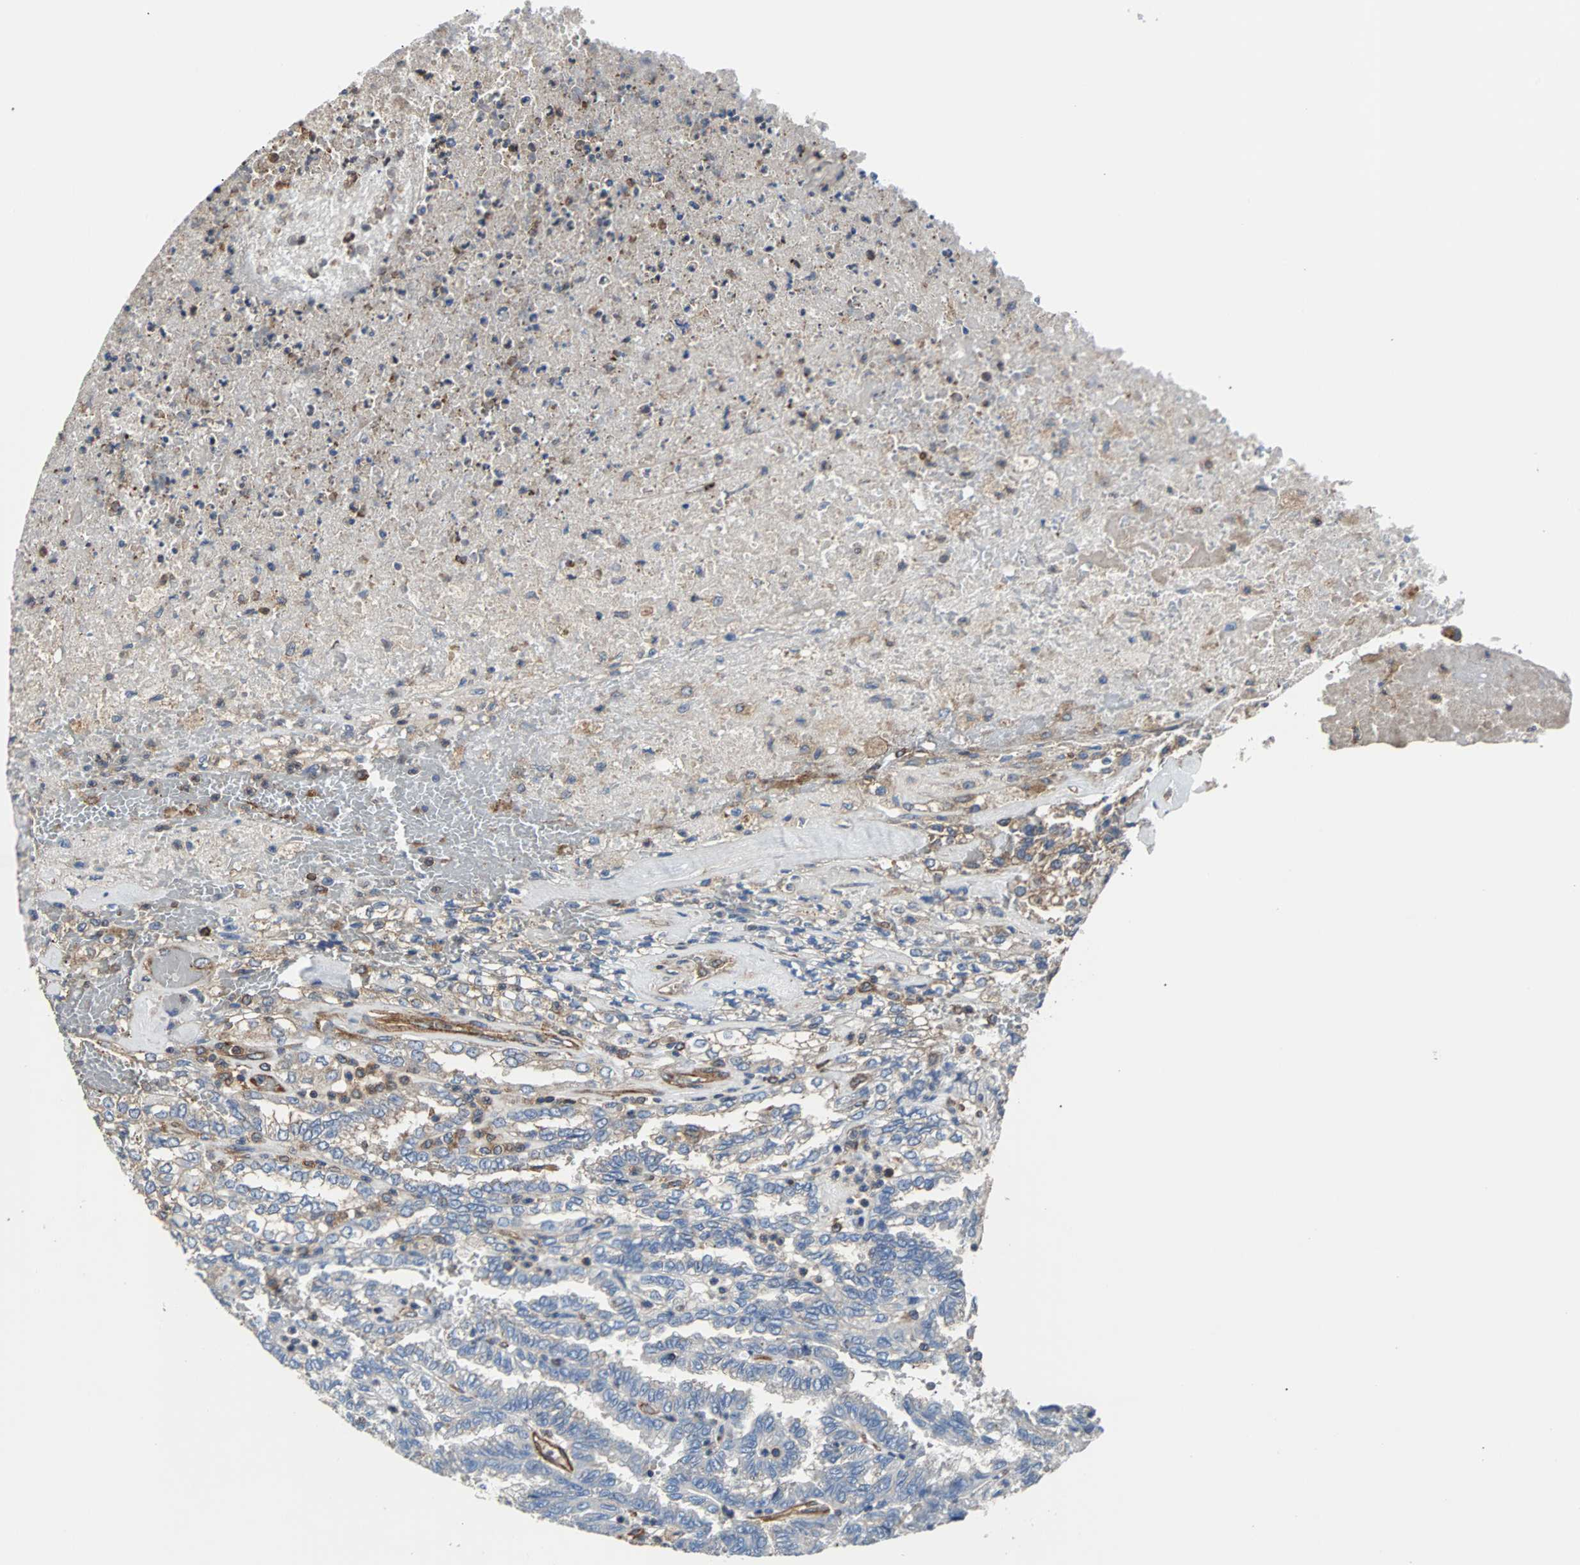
{"staining": {"intensity": "weak", "quantity": ">75%", "location": "cytoplasmic/membranous"}, "tissue": "renal cancer", "cell_type": "Tumor cells", "image_type": "cancer", "snomed": [{"axis": "morphology", "description": "Inflammation, NOS"}, {"axis": "morphology", "description": "Adenocarcinoma, NOS"}, {"axis": "topography", "description": "Kidney"}], "caption": "The image displays staining of renal adenocarcinoma, revealing weak cytoplasmic/membranous protein staining (brown color) within tumor cells.", "gene": "PLCG2", "patient": {"sex": "male", "age": 68}}